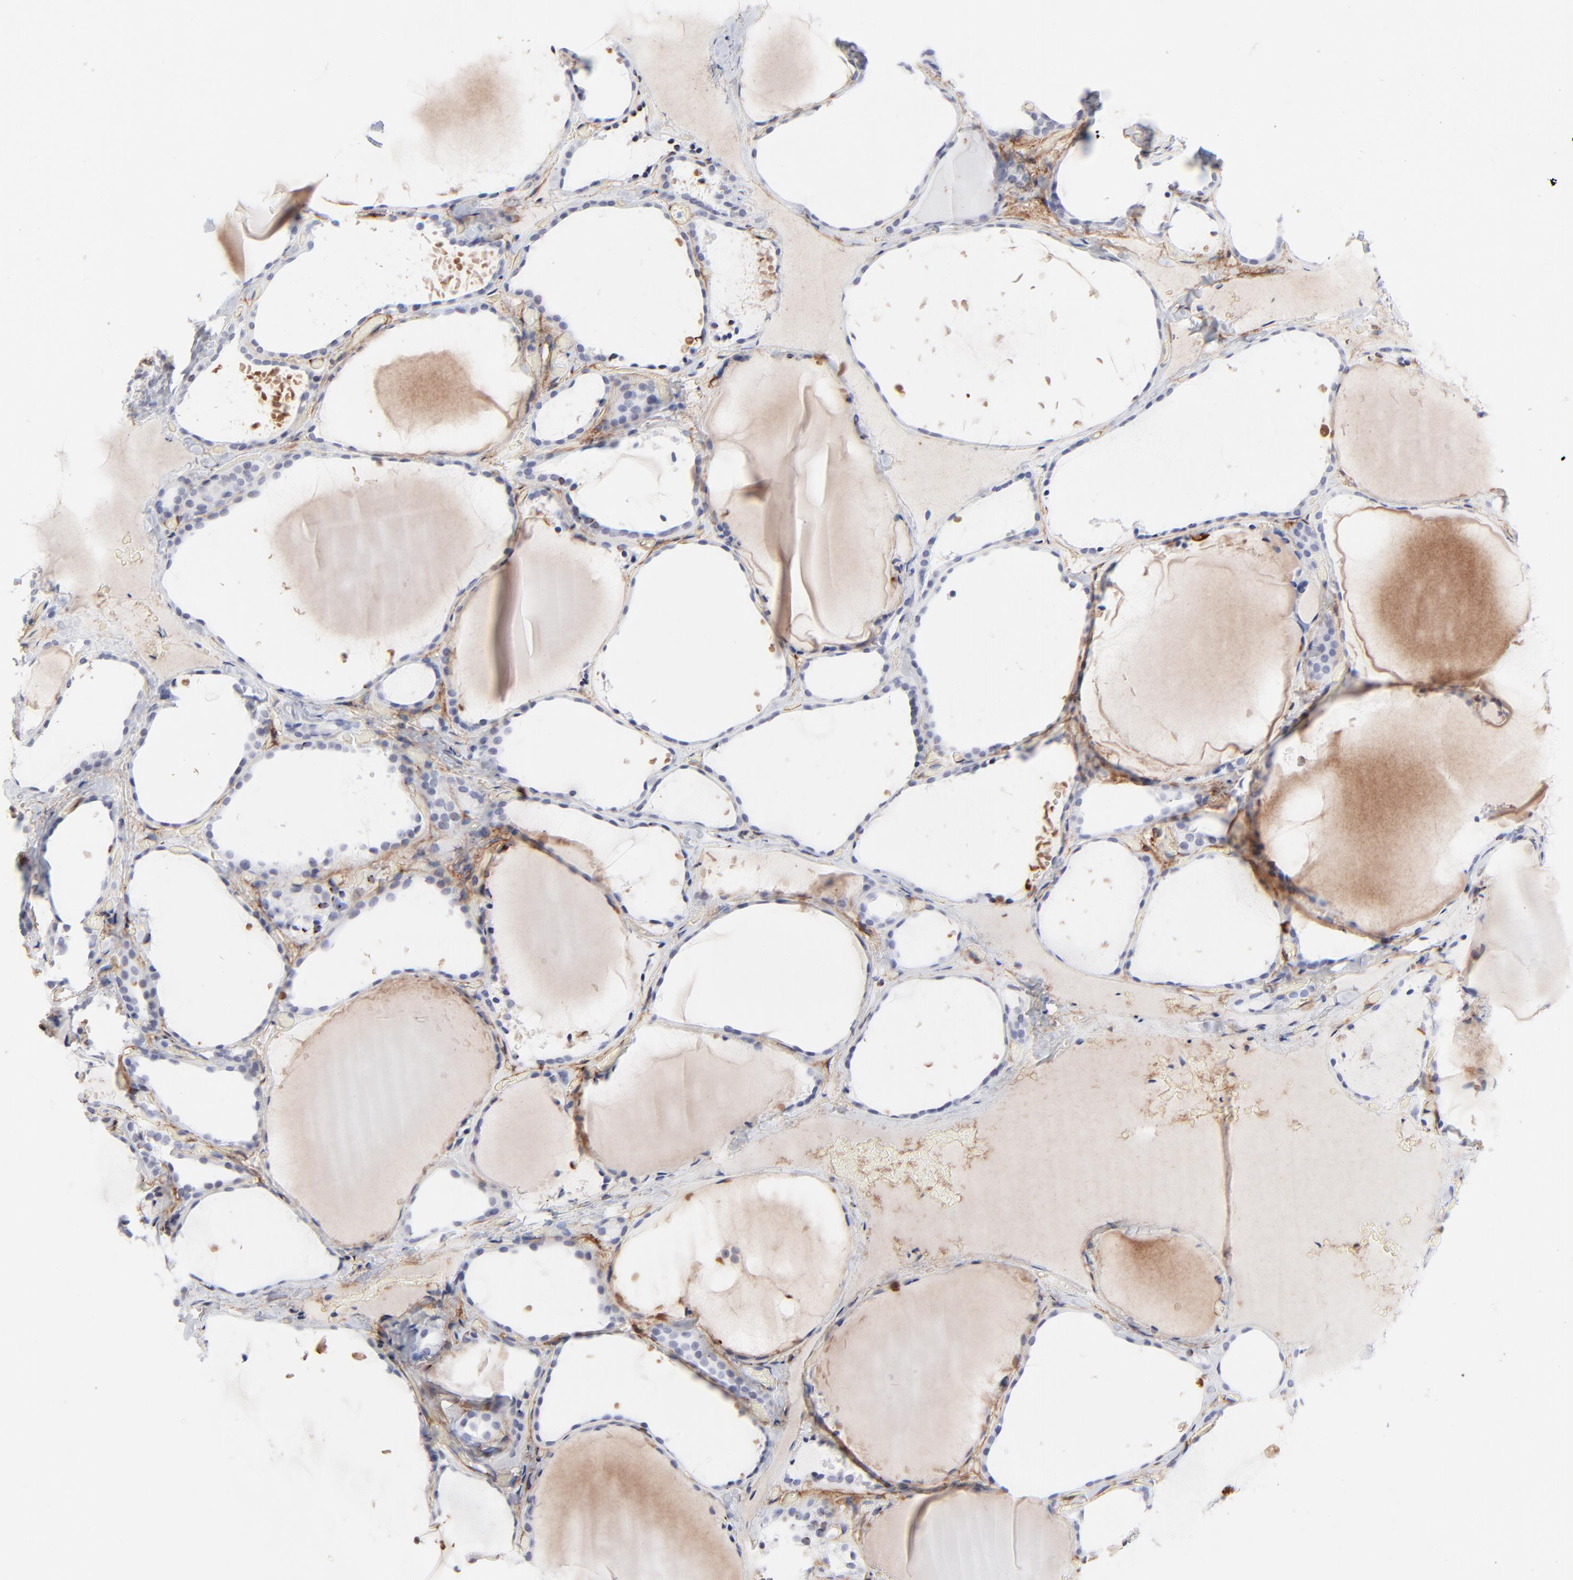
{"staining": {"intensity": "negative", "quantity": "none", "location": "none"}, "tissue": "thyroid gland", "cell_type": "Glandular cells", "image_type": "normal", "snomed": [{"axis": "morphology", "description": "Normal tissue, NOS"}, {"axis": "topography", "description": "Thyroid gland"}], "caption": "The histopathology image exhibits no staining of glandular cells in benign thyroid gland.", "gene": "PDGFRB", "patient": {"sex": "female", "age": 22}}